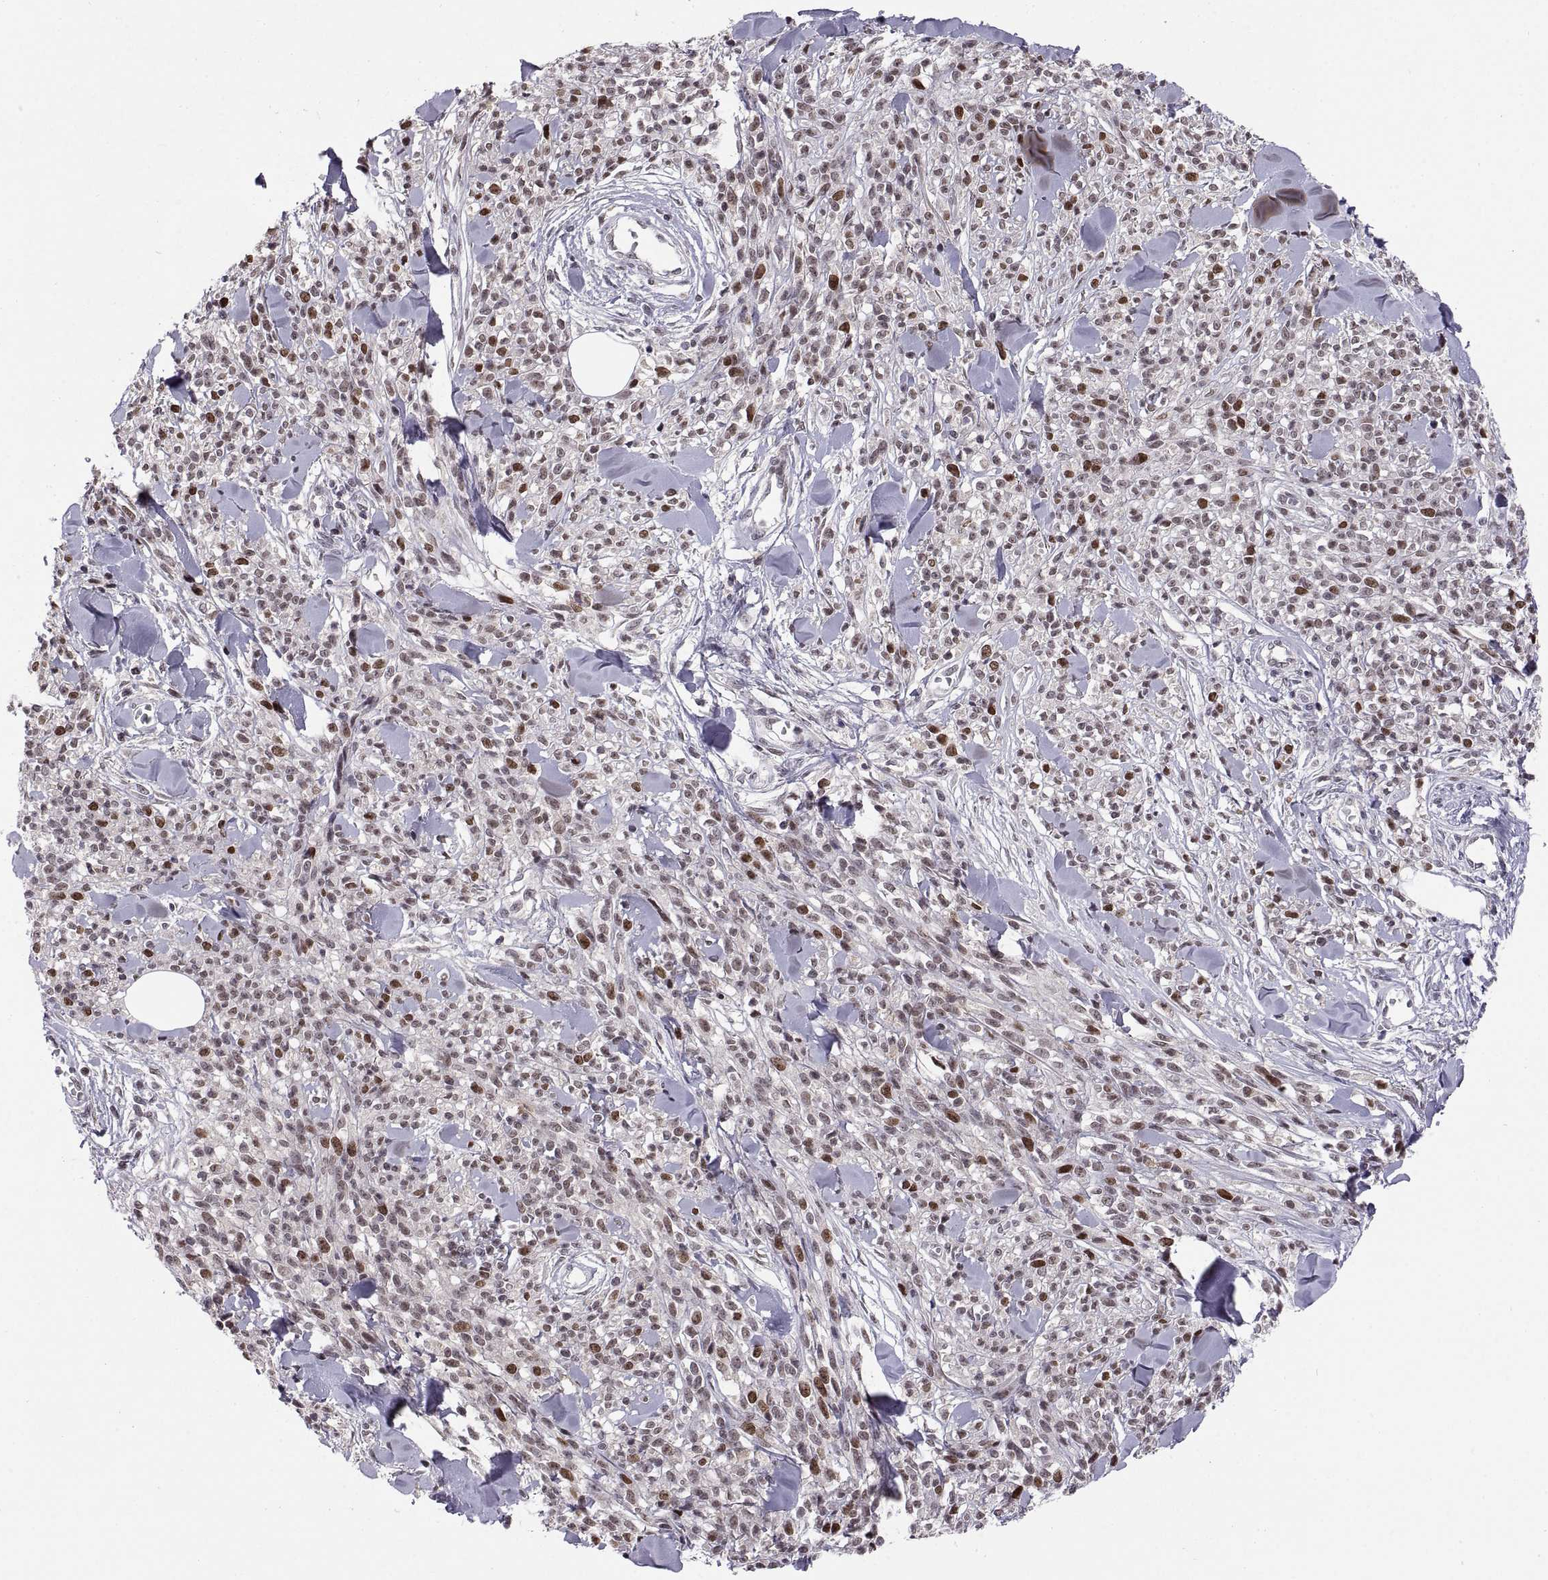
{"staining": {"intensity": "moderate", "quantity": "25%-75%", "location": "nuclear"}, "tissue": "melanoma", "cell_type": "Tumor cells", "image_type": "cancer", "snomed": [{"axis": "morphology", "description": "Malignant melanoma, NOS"}, {"axis": "topography", "description": "Skin"}, {"axis": "topography", "description": "Skin of trunk"}], "caption": "Malignant melanoma stained with immunohistochemistry reveals moderate nuclear staining in about 25%-75% of tumor cells. (DAB IHC with brightfield microscopy, high magnification).", "gene": "CHFR", "patient": {"sex": "male", "age": 74}}